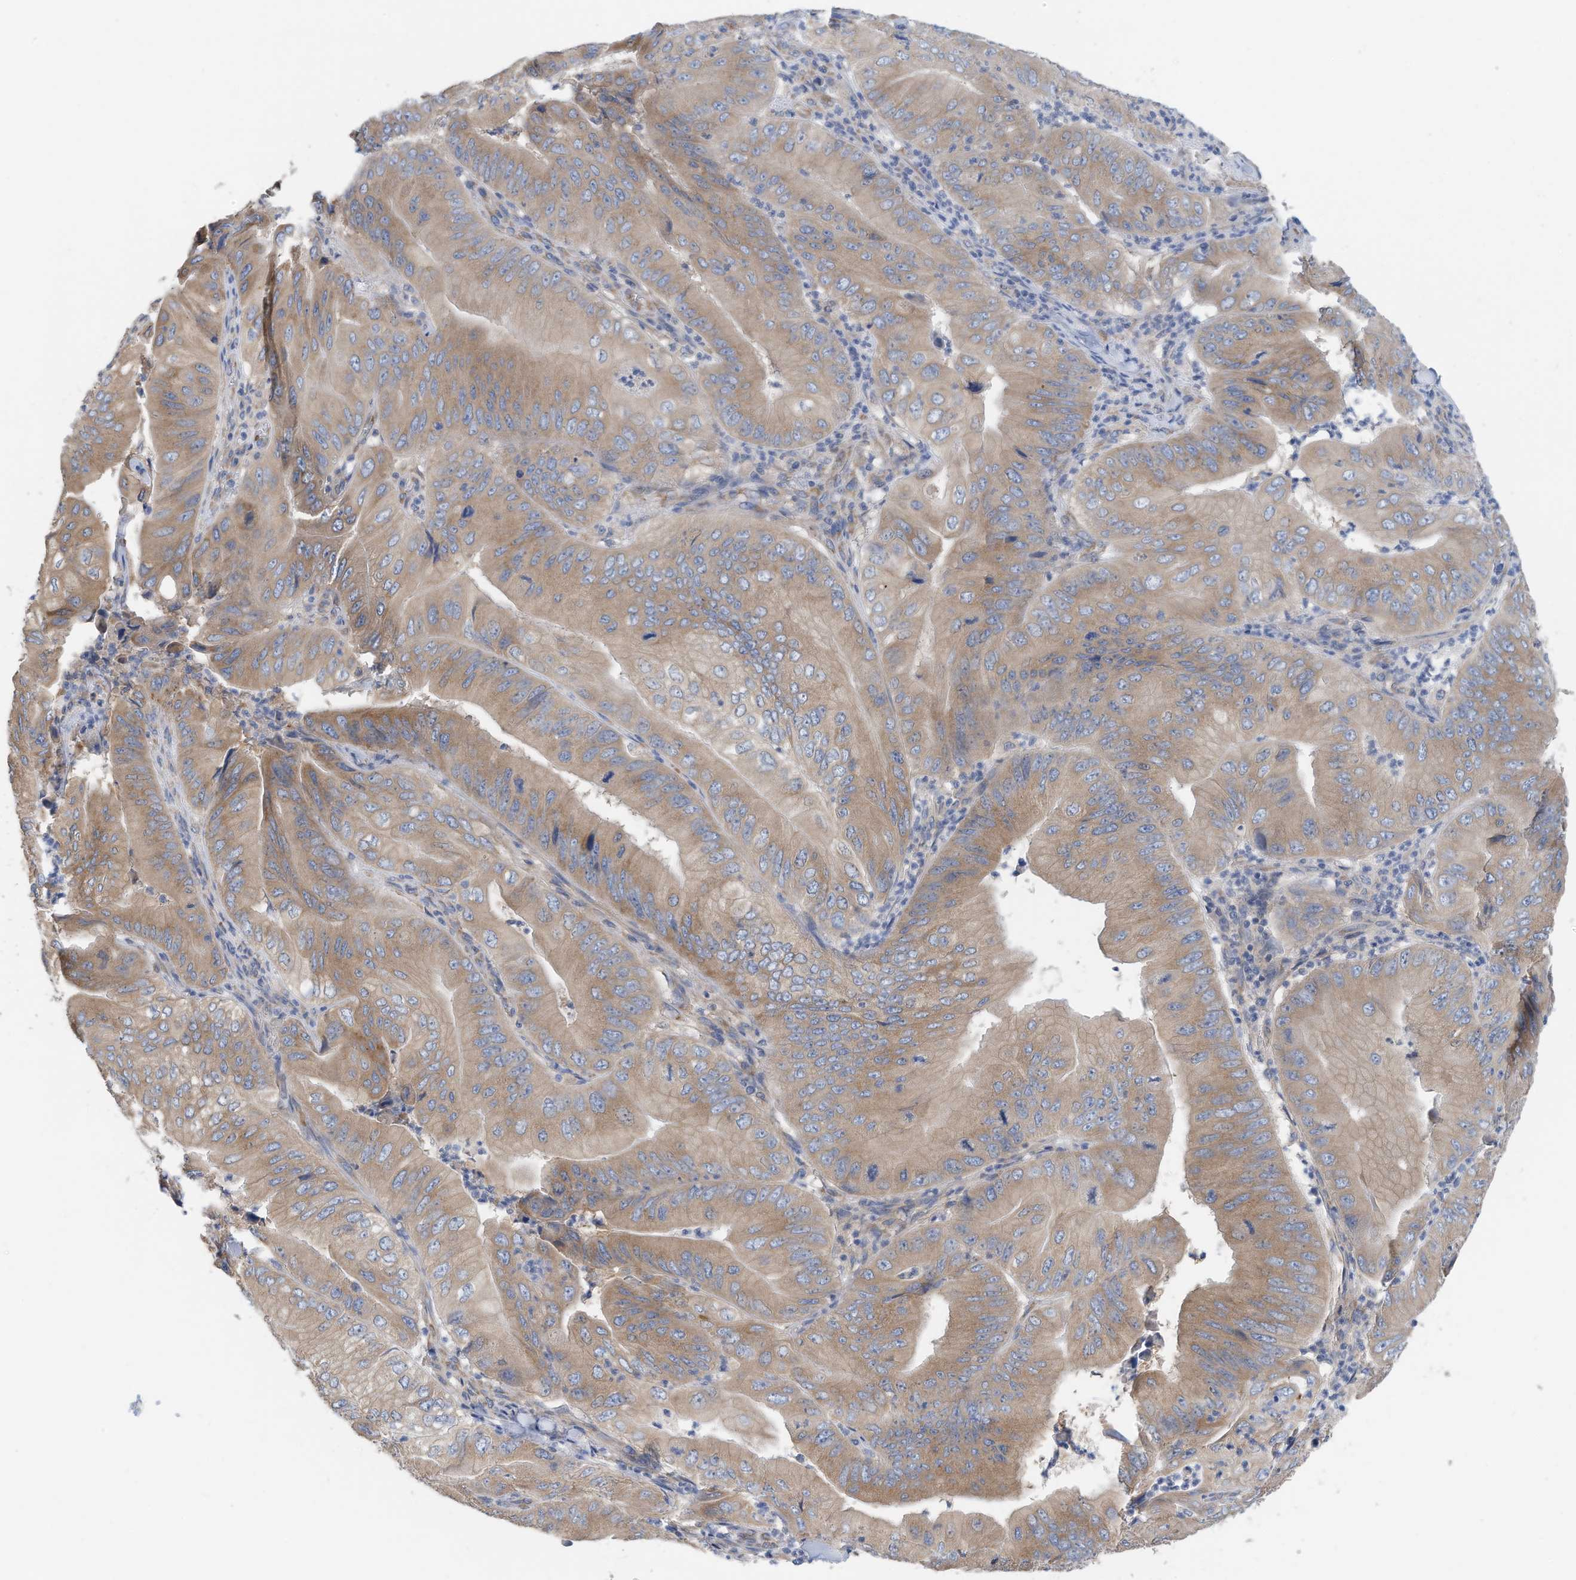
{"staining": {"intensity": "moderate", "quantity": ">75%", "location": "cytoplasmic/membranous"}, "tissue": "pancreatic cancer", "cell_type": "Tumor cells", "image_type": "cancer", "snomed": [{"axis": "morphology", "description": "Adenocarcinoma, NOS"}, {"axis": "topography", "description": "Pancreas"}], "caption": "Moderate cytoplasmic/membranous protein positivity is appreciated in approximately >75% of tumor cells in pancreatic cancer (adenocarcinoma). (DAB = brown stain, brightfield microscopy at high magnification).", "gene": "SLC5A11", "patient": {"sex": "female", "age": 77}}